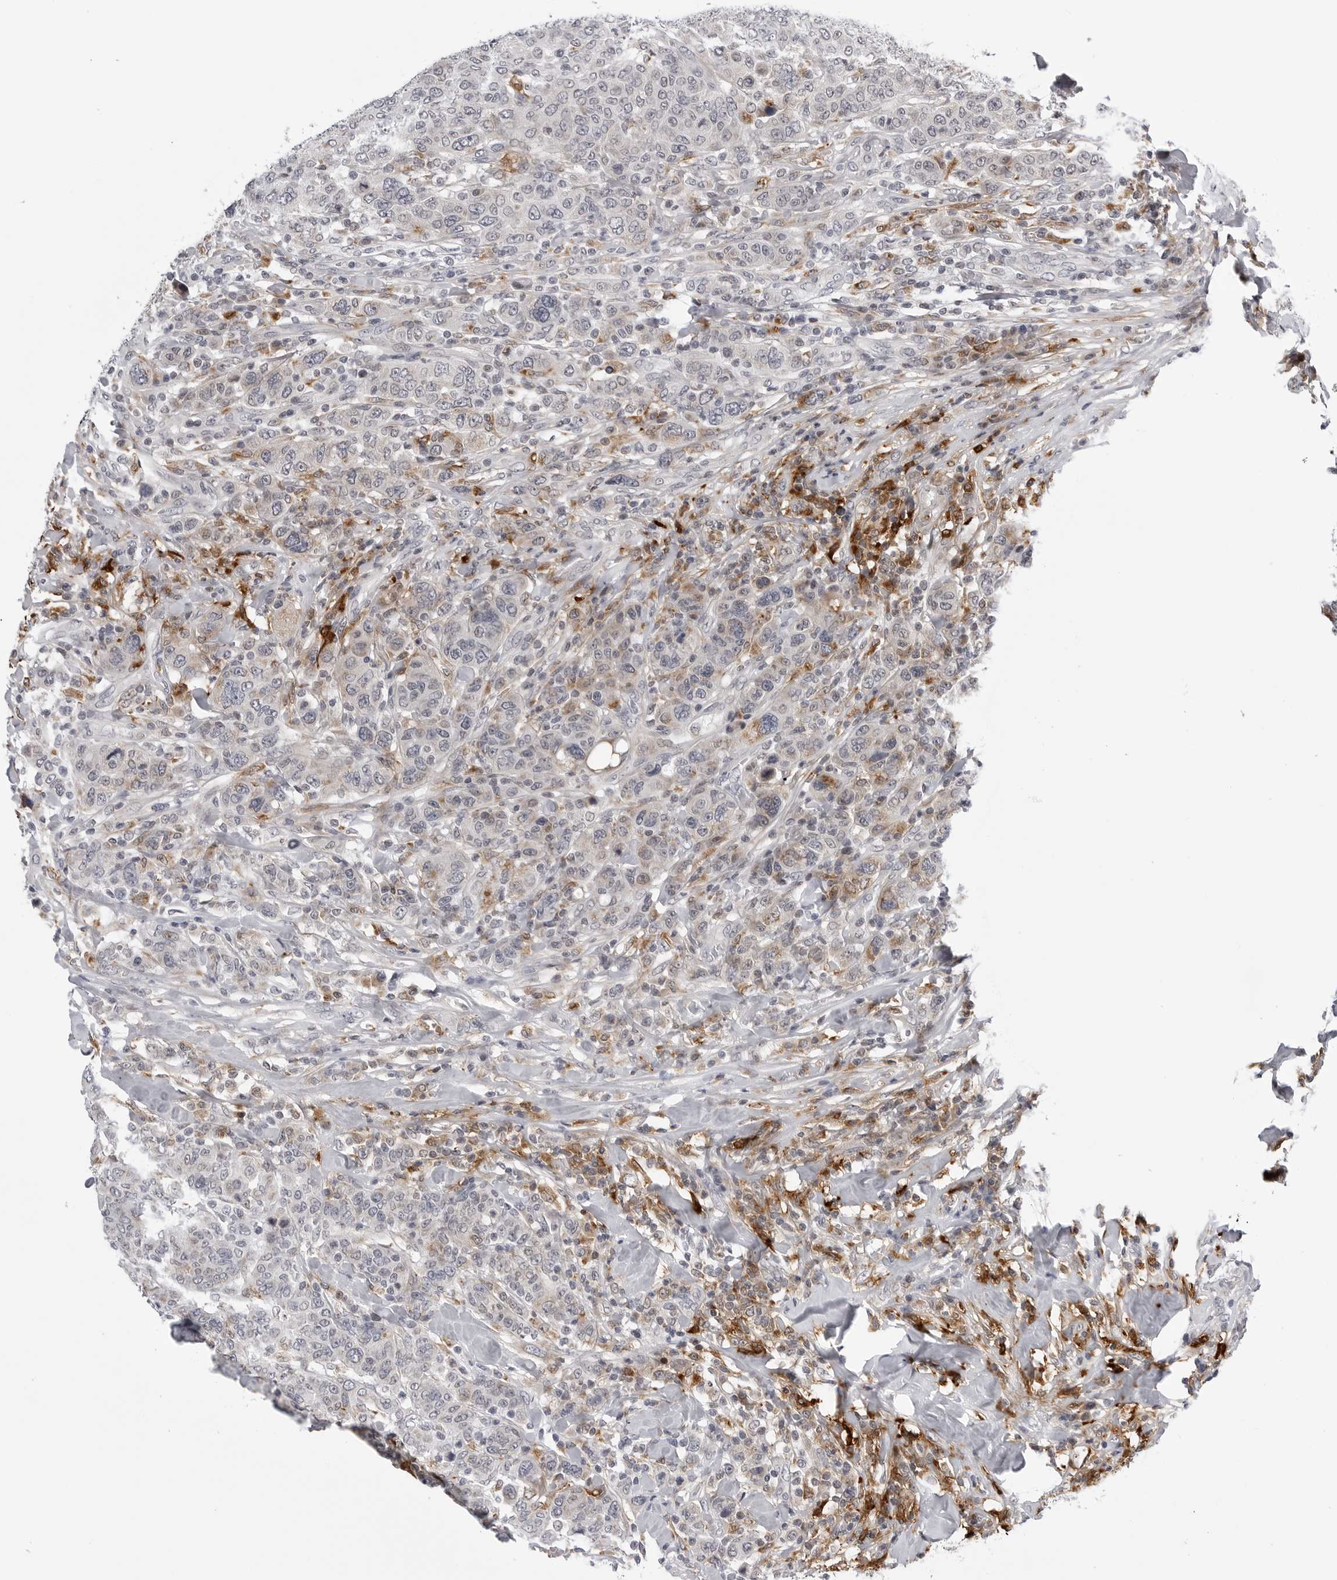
{"staining": {"intensity": "negative", "quantity": "none", "location": "none"}, "tissue": "breast cancer", "cell_type": "Tumor cells", "image_type": "cancer", "snomed": [{"axis": "morphology", "description": "Duct carcinoma"}, {"axis": "topography", "description": "Breast"}], "caption": "Tumor cells show no significant staining in breast cancer (intraductal carcinoma).", "gene": "CDK20", "patient": {"sex": "female", "age": 37}}